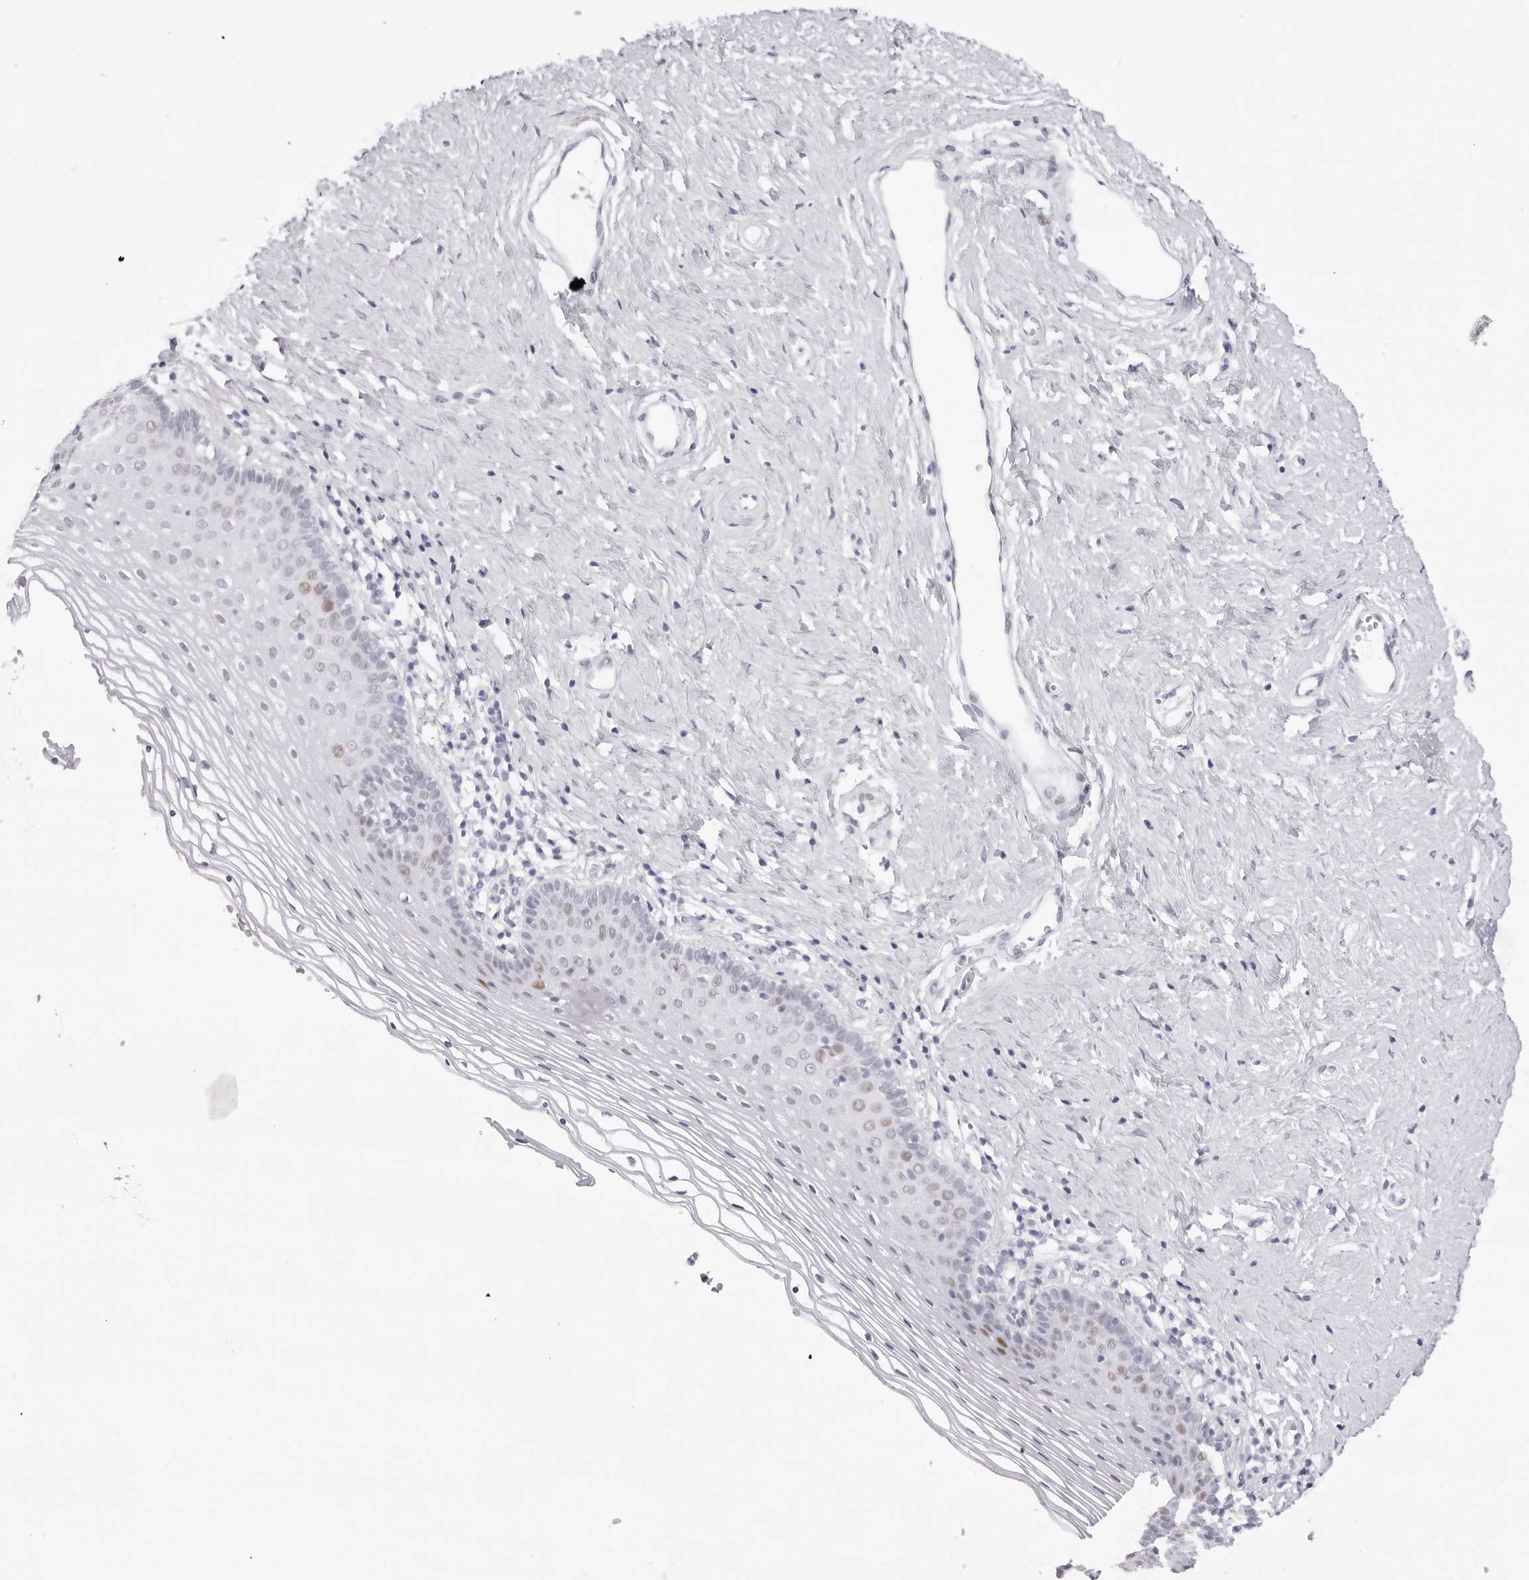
{"staining": {"intensity": "weak", "quantity": "<25%", "location": "nuclear"}, "tissue": "vagina", "cell_type": "Squamous epithelial cells", "image_type": "normal", "snomed": [{"axis": "morphology", "description": "Normal tissue, NOS"}, {"axis": "topography", "description": "Vagina"}], "caption": "Immunohistochemistry (IHC) image of benign human vagina stained for a protein (brown), which displays no staining in squamous epithelial cells.", "gene": "NASP", "patient": {"sex": "female", "age": 32}}